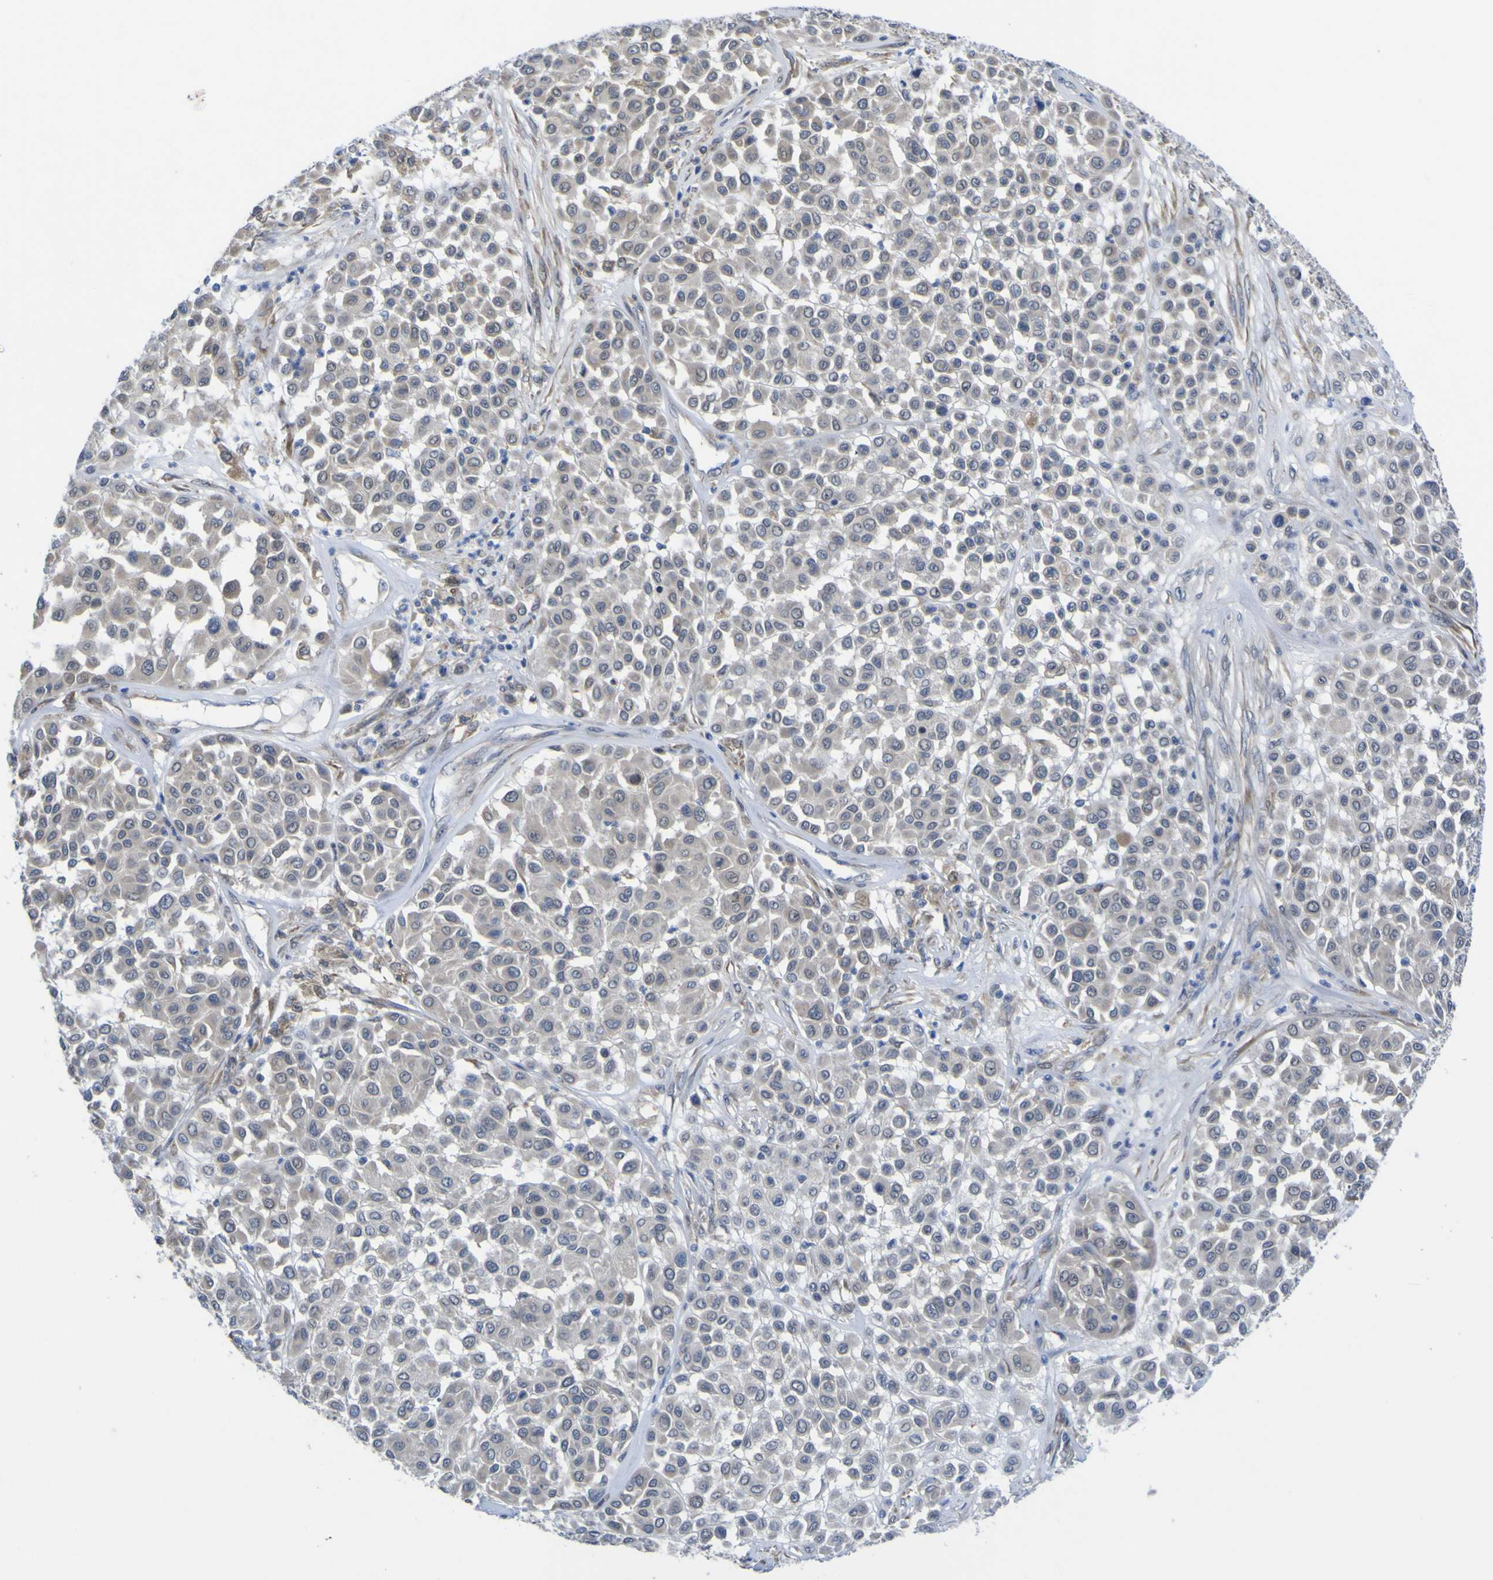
{"staining": {"intensity": "negative", "quantity": "none", "location": "none"}, "tissue": "melanoma", "cell_type": "Tumor cells", "image_type": "cancer", "snomed": [{"axis": "morphology", "description": "Malignant melanoma, Metastatic site"}, {"axis": "topography", "description": "Soft tissue"}], "caption": "DAB (3,3'-diaminobenzidine) immunohistochemical staining of malignant melanoma (metastatic site) shows no significant staining in tumor cells.", "gene": "TNFRSF11A", "patient": {"sex": "male", "age": 41}}